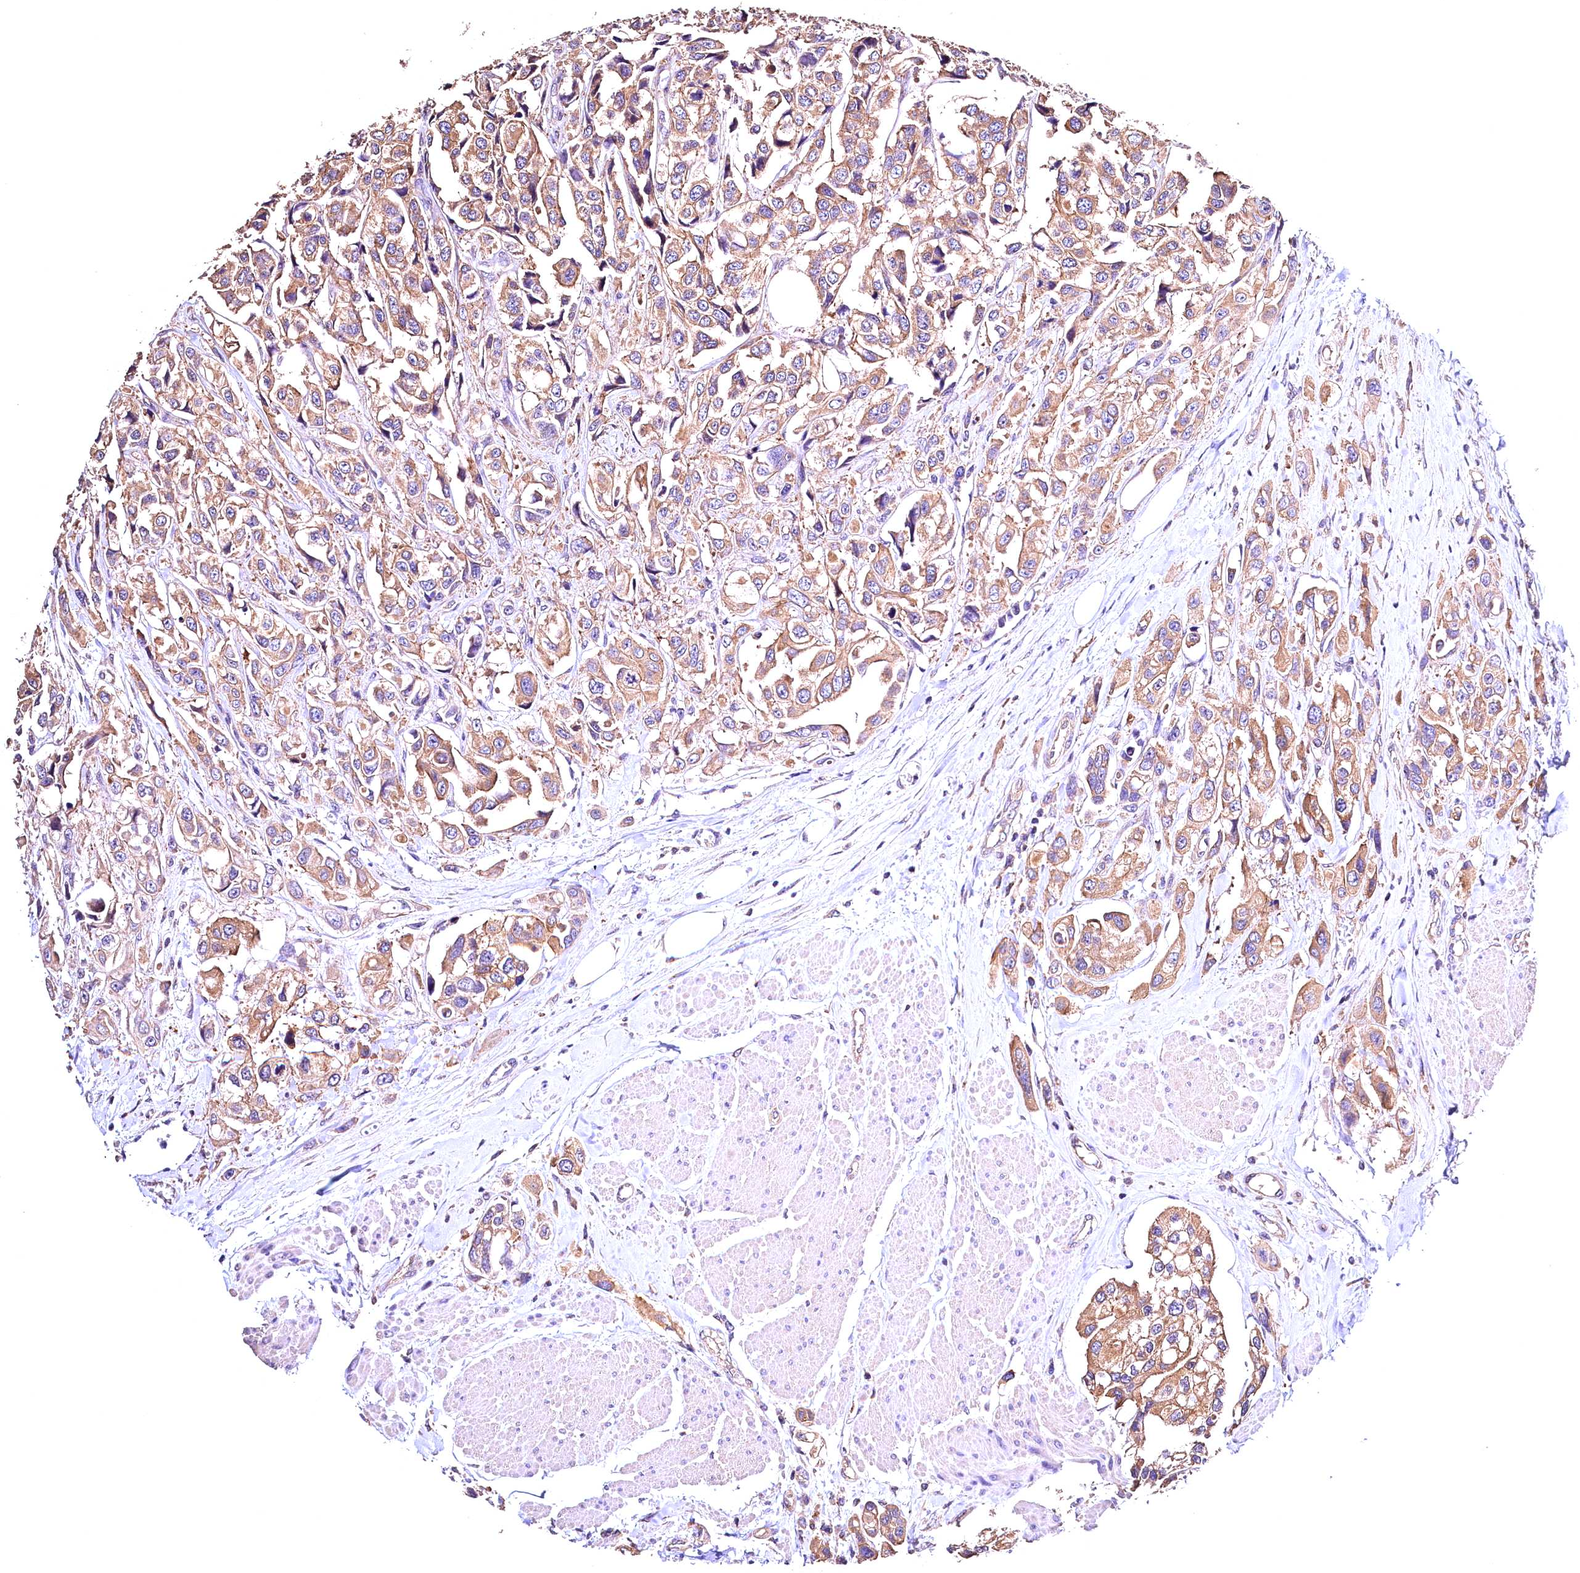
{"staining": {"intensity": "moderate", "quantity": ">75%", "location": "cytoplasmic/membranous"}, "tissue": "urothelial cancer", "cell_type": "Tumor cells", "image_type": "cancer", "snomed": [{"axis": "morphology", "description": "Urothelial carcinoma, High grade"}, {"axis": "topography", "description": "Urinary bladder"}], "caption": "High-grade urothelial carcinoma stained with a protein marker demonstrates moderate staining in tumor cells.", "gene": "OAS3", "patient": {"sex": "male", "age": 67}}